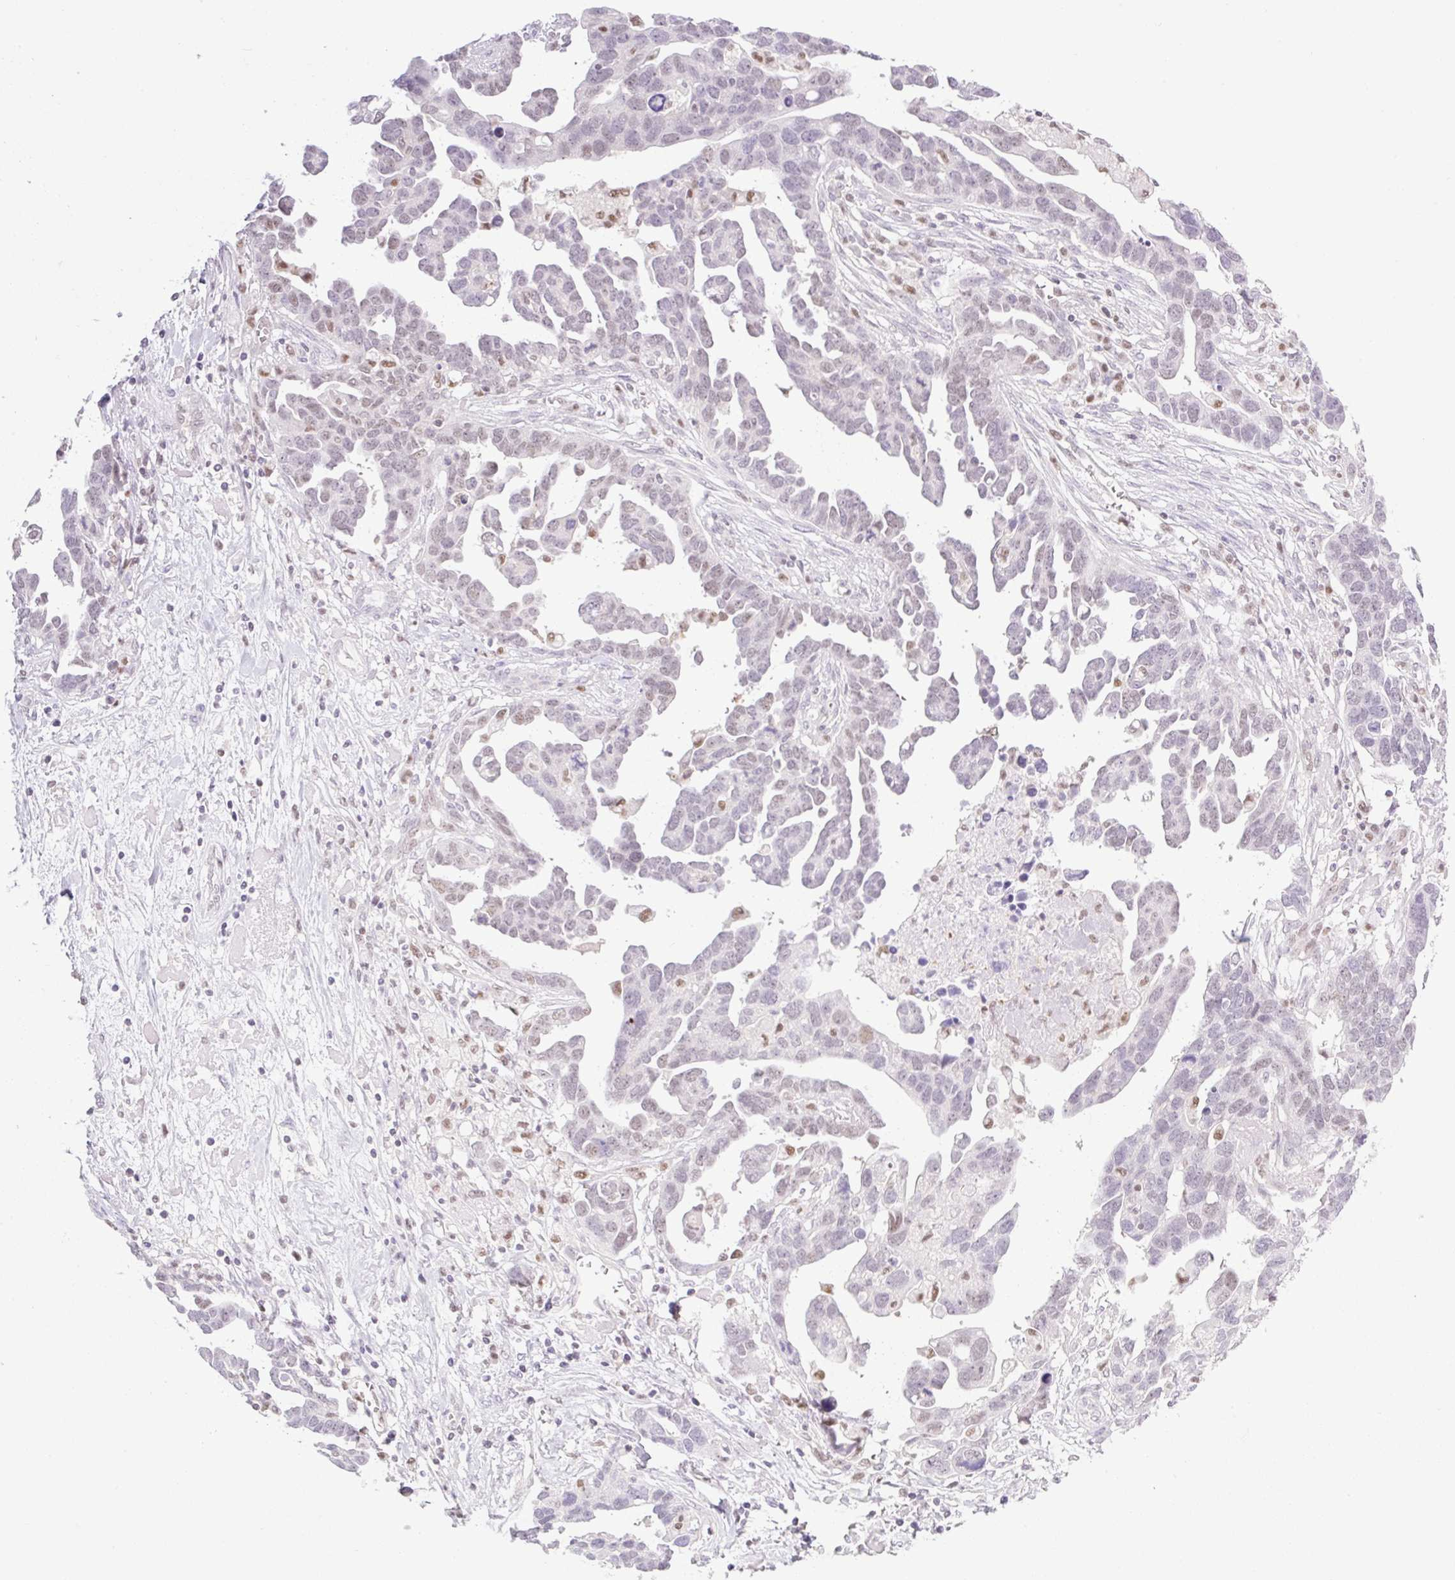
{"staining": {"intensity": "weak", "quantity": "<25%", "location": "nuclear"}, "tissue": "ovarian cancer", "cell_type": "Tumor cells", "image_type": "cancer", "snomed": [{"axis": "morphology", "description": "Cystadenocarcinoma, serous, NOS"}, {"axis": "topography", "description": "Ovary"}], "caption": "Serous cystadenocarcinoma (ovarian) stained for a protein using immunohistochemistry demonstrates no expression tumor cells.", "gene": "TLE3", "patient": {"sex": "female", "age": 54}}